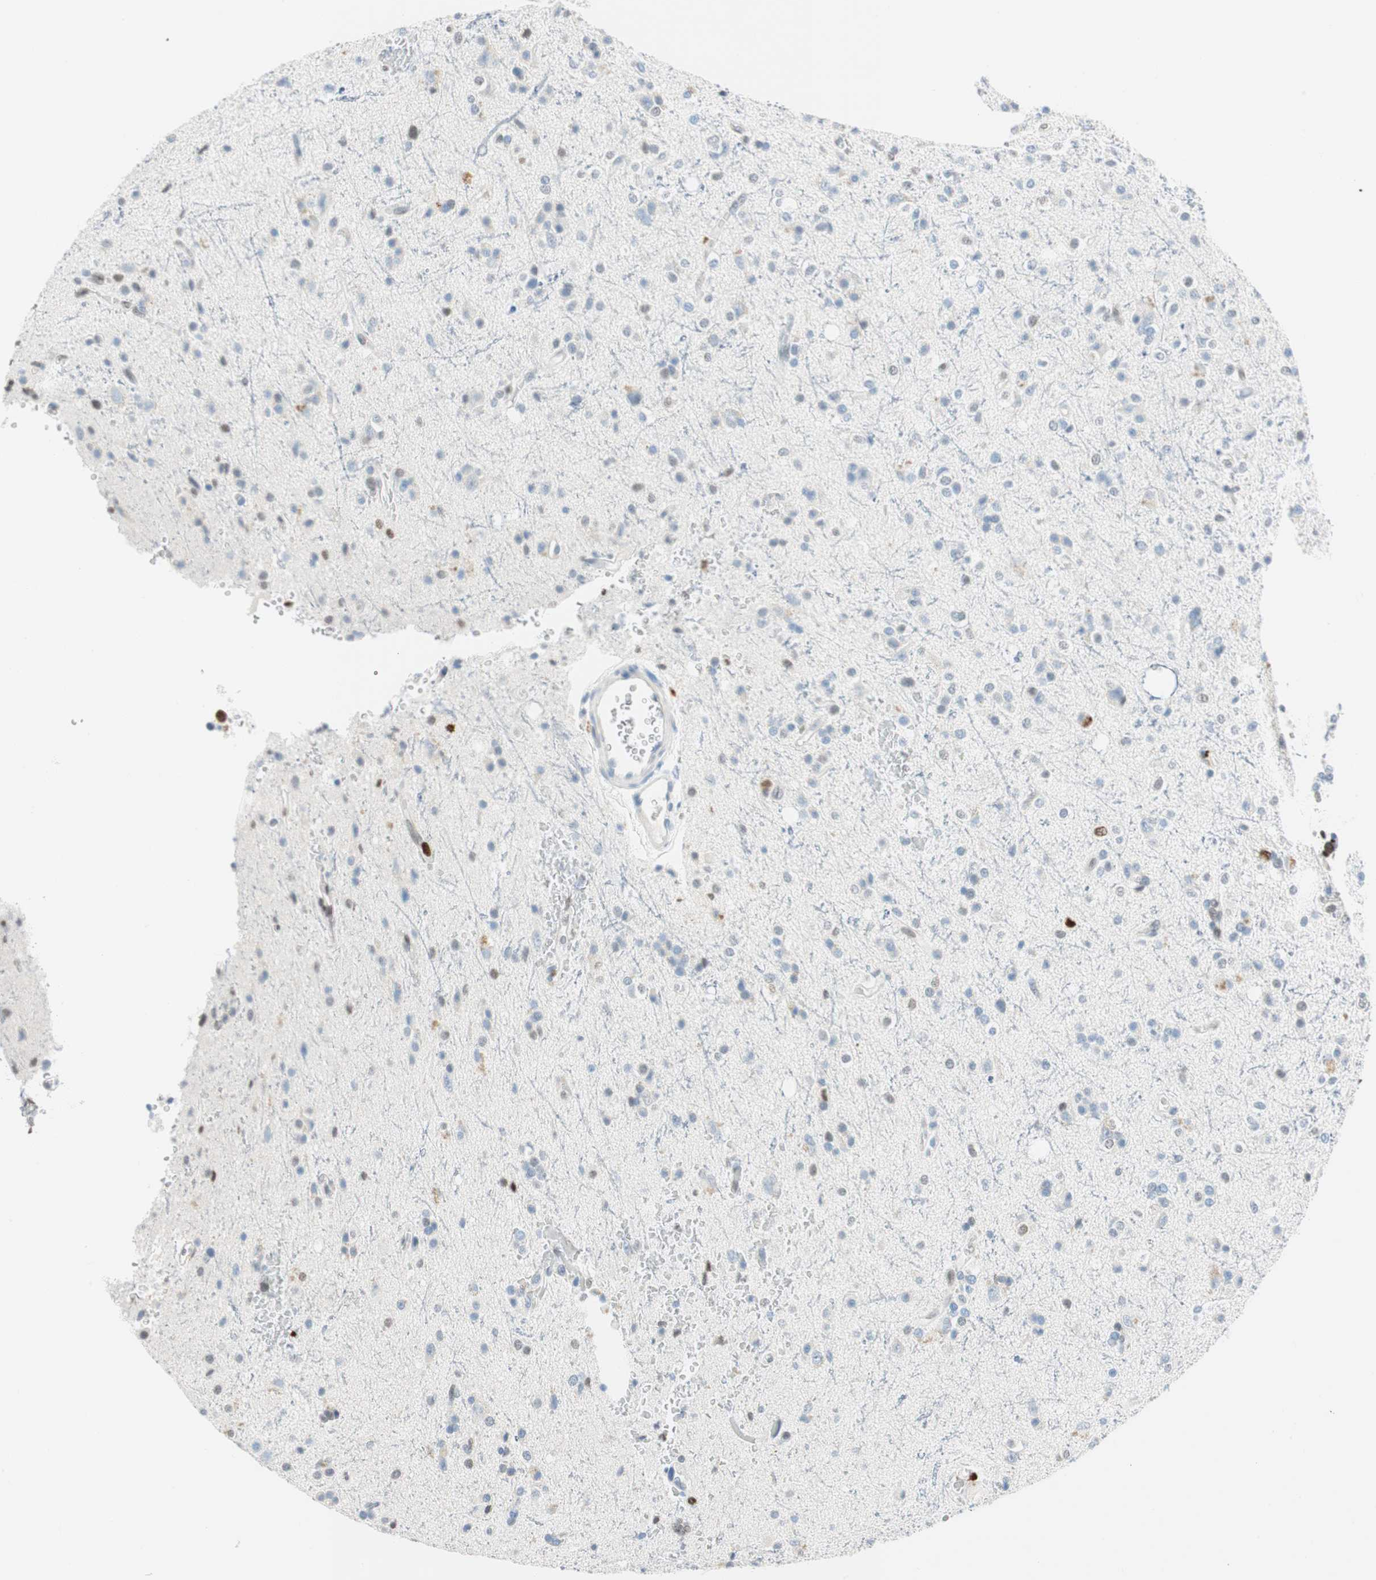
{"staining": {"intensity": "strong", "quantity": "<25%", "location": "nuclear"}, "tissue": "glioma", "cell_type": "Tumor cells", "image_type": "cancer", "snomed": [{"axis": "morphology", "description": "Glioma, malignant, High grade"}, {"axis": "topography", "description": "Brain"}], "caption": "DAB immunohistochemical staining of human high-grade glioma (malignant) exhibits strong nuclear protein positivity in approximately <25% of tumor cells.", "gene": "EZH2", "patient": {"sex": "male", "age": 47}}